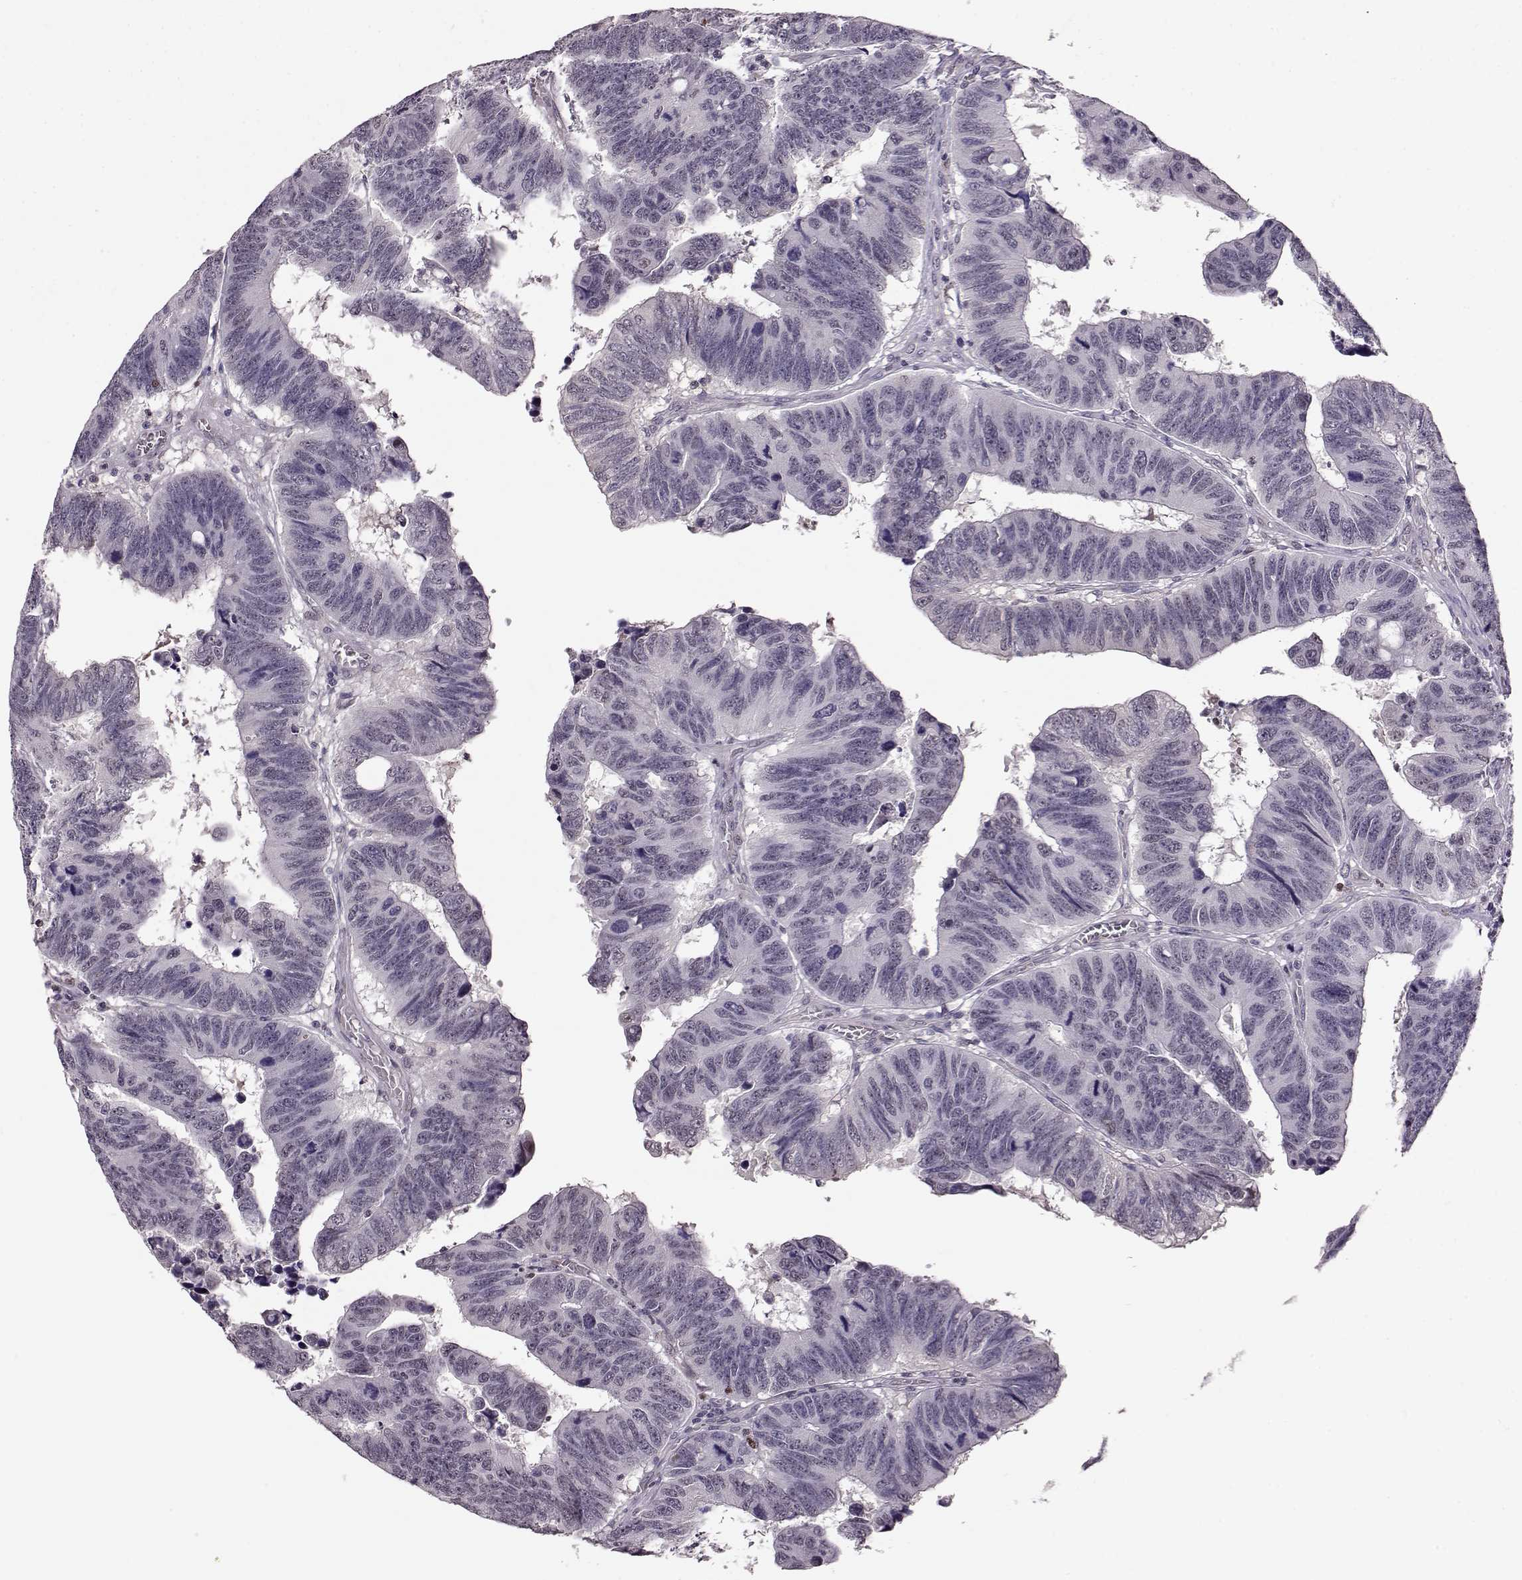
{"staining": {"intensity": "negative", "quantity": "none", "location": "none"}, "tissue": "colorectal cancer", "cell_type": "Tumor cells", "image_type": "cancer", "snomed": [{"axis": "morphology", "description": "Adenocarcinoma, NOS"}, {"axis": "topography", "description": "Appendix"}, {"axis": "topography", "description": "Colon"}, {"axis": "topography", "description": "Cecum"}, {"axis": "topography", "description": "Colon asc"}], "caption": "This micrograph is of colorectal cancer stained with immunohistochemistry (IHC) to label a protein in brown with the nuclei are counter-stained blue. There is no staining in tumor cells.", "gene": "KLF6", "patient": {"sex": "female", "age": 85}}